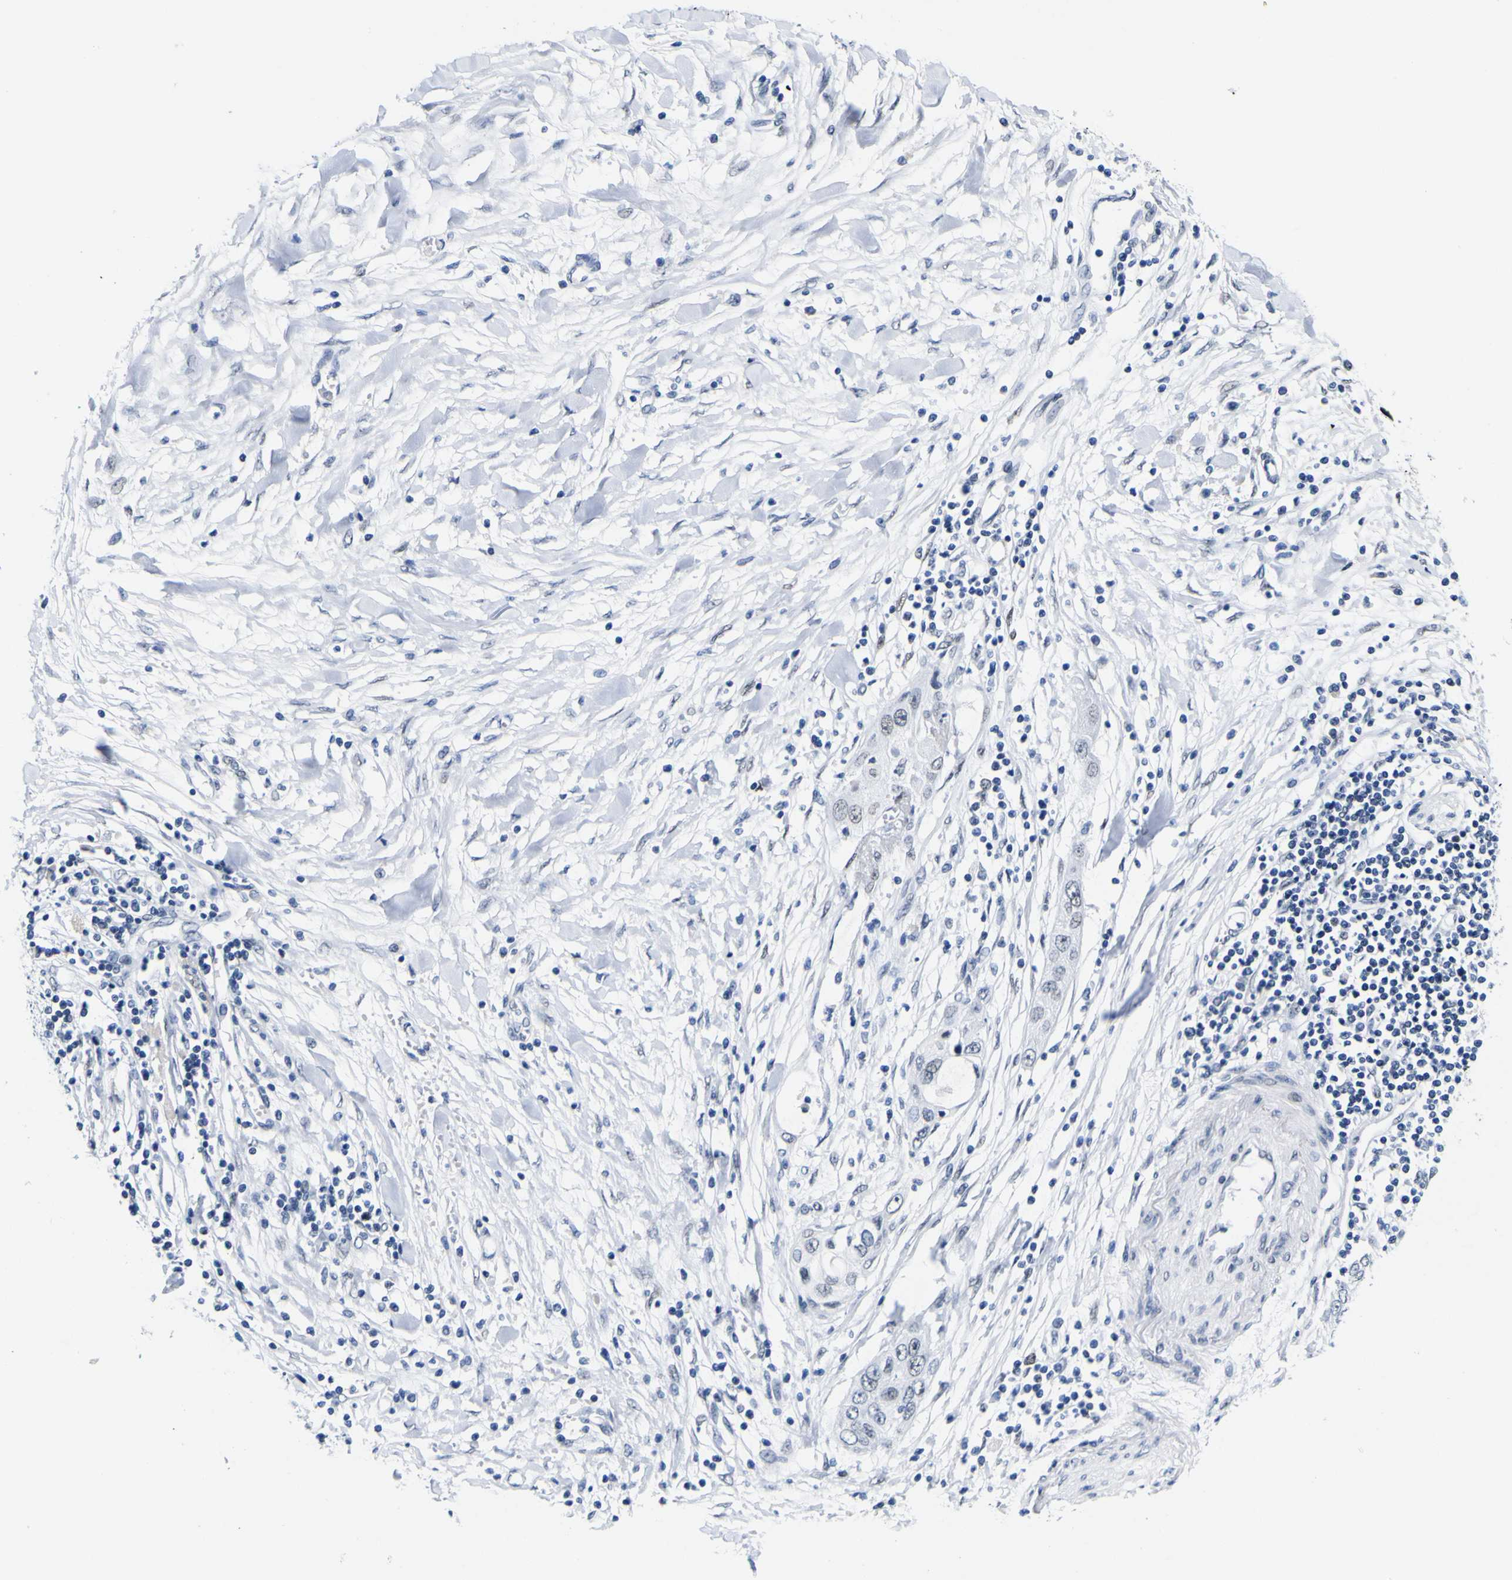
{"staining": {"intensity": "negative", "quantity": "none", "location": "none"}, "tissue": "pancreatic cancer", "cell_type": "Tumor cells", "image_type": "cancer", "snomed": [{"axis": "morphology", "description": "Adenocarcinoma, NOS"}, {"axis": "topography", "description": "Pancreas"}], "caption": "Pancreatic adenocarcinoma was stained to show a protein in brown. There is no significant expression in tumor cells.", "gene": "MBD3", "patient": {"sex": "female", "age": 70}}